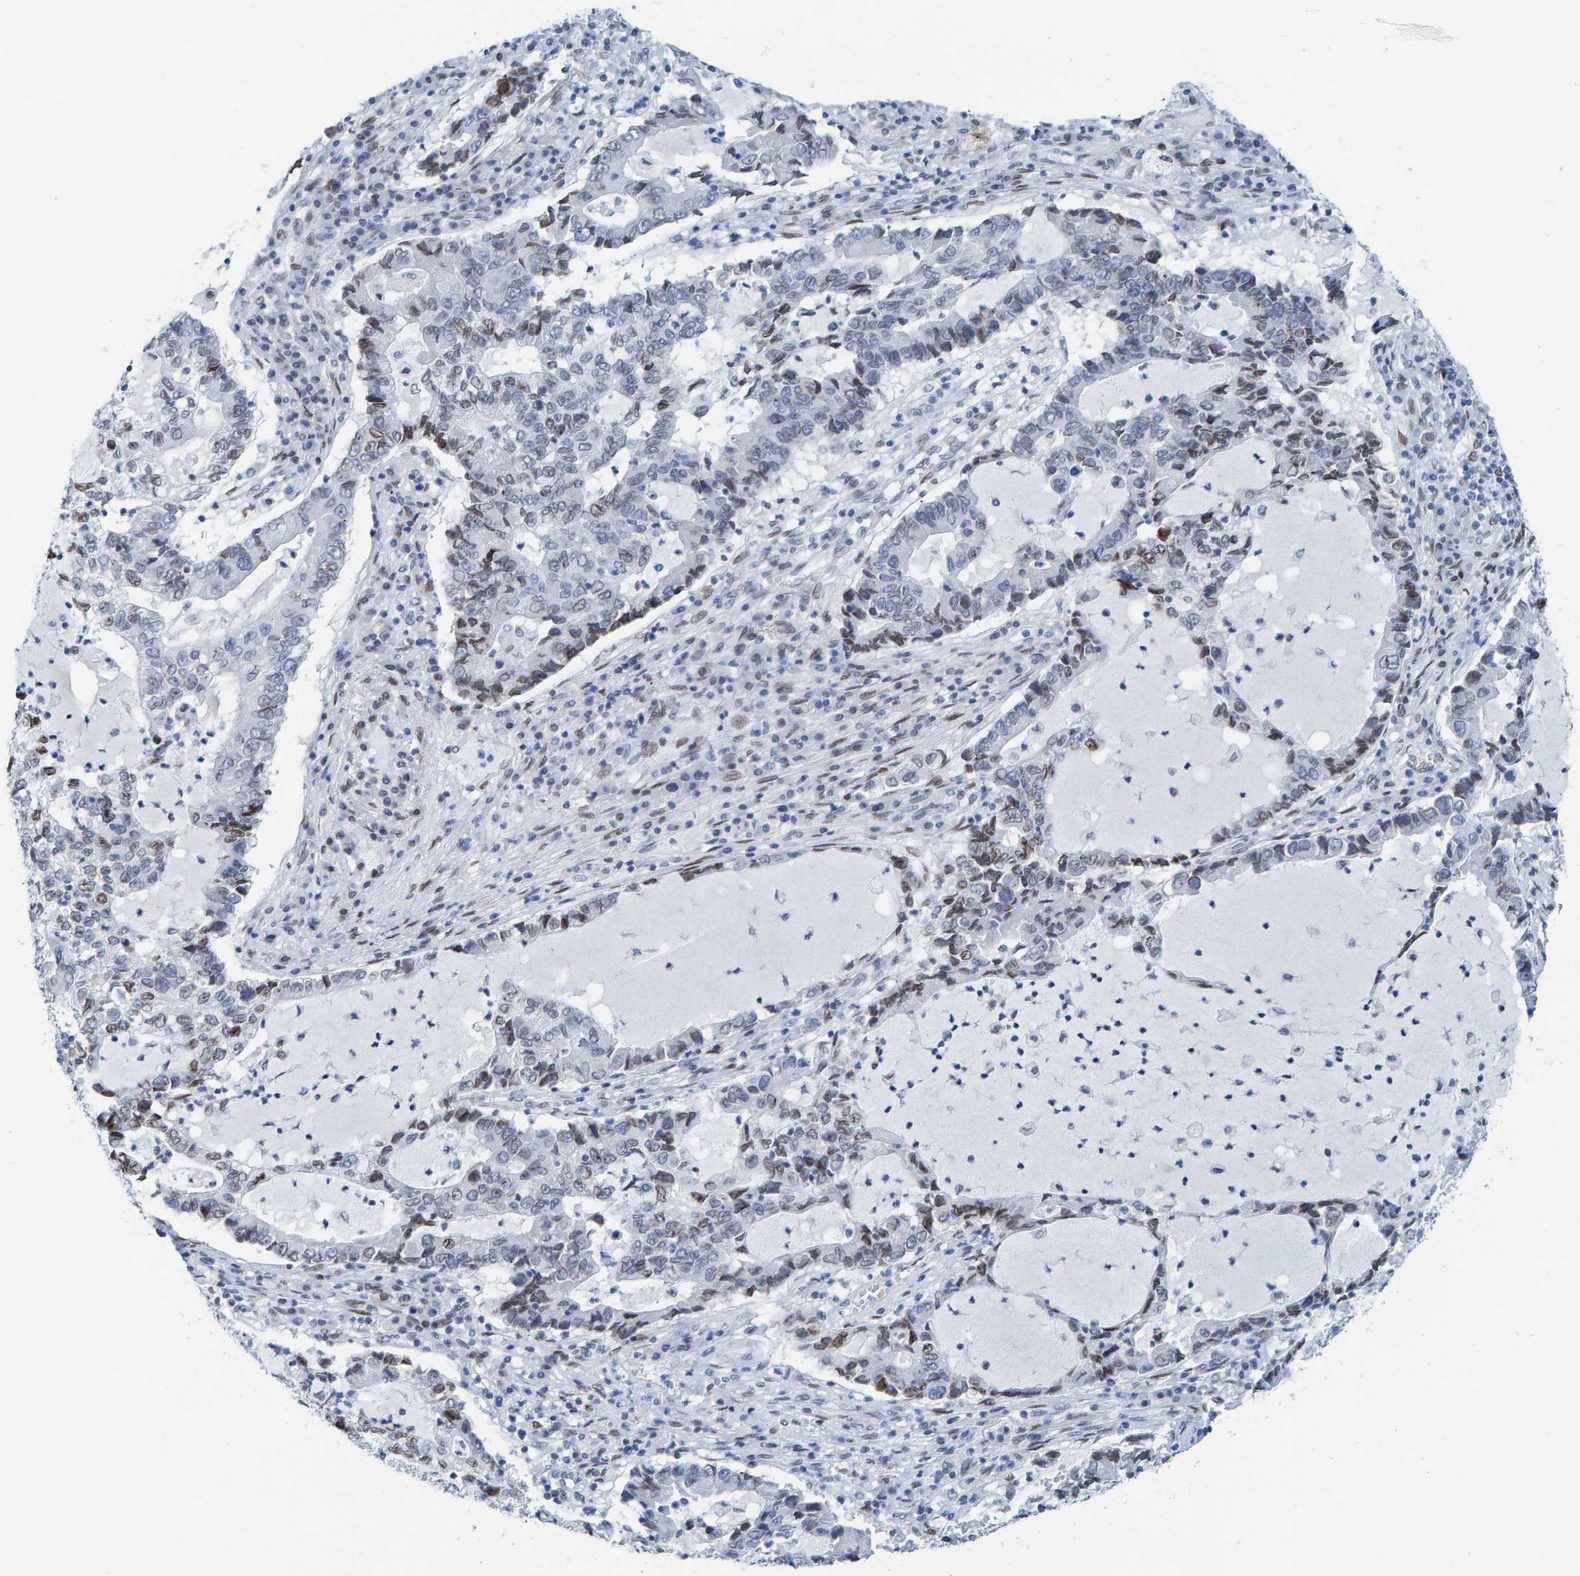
{"staining": {"intensity": "moderate", "quantity": "25%-75%", "location": "cytoplasmic/membranous,nuclear"}, "tissue": "lung cancer", "cell_type": "Tumor cells", "image_type": "cancer", "snomed": [{"axis": "morphology", "description": "Adenocarcinoma, NOS"}, {"axis": "topography", "description": "Lung"}], "caption": "A histopathology image of adenocarcinoma (lung) stained for a protein exhibits moderate cytoplasmic/membranous and nuclear brown staining in tumor cells.", "gene": "LMNB2", "patient": {"sex": "female", "age": 51}}